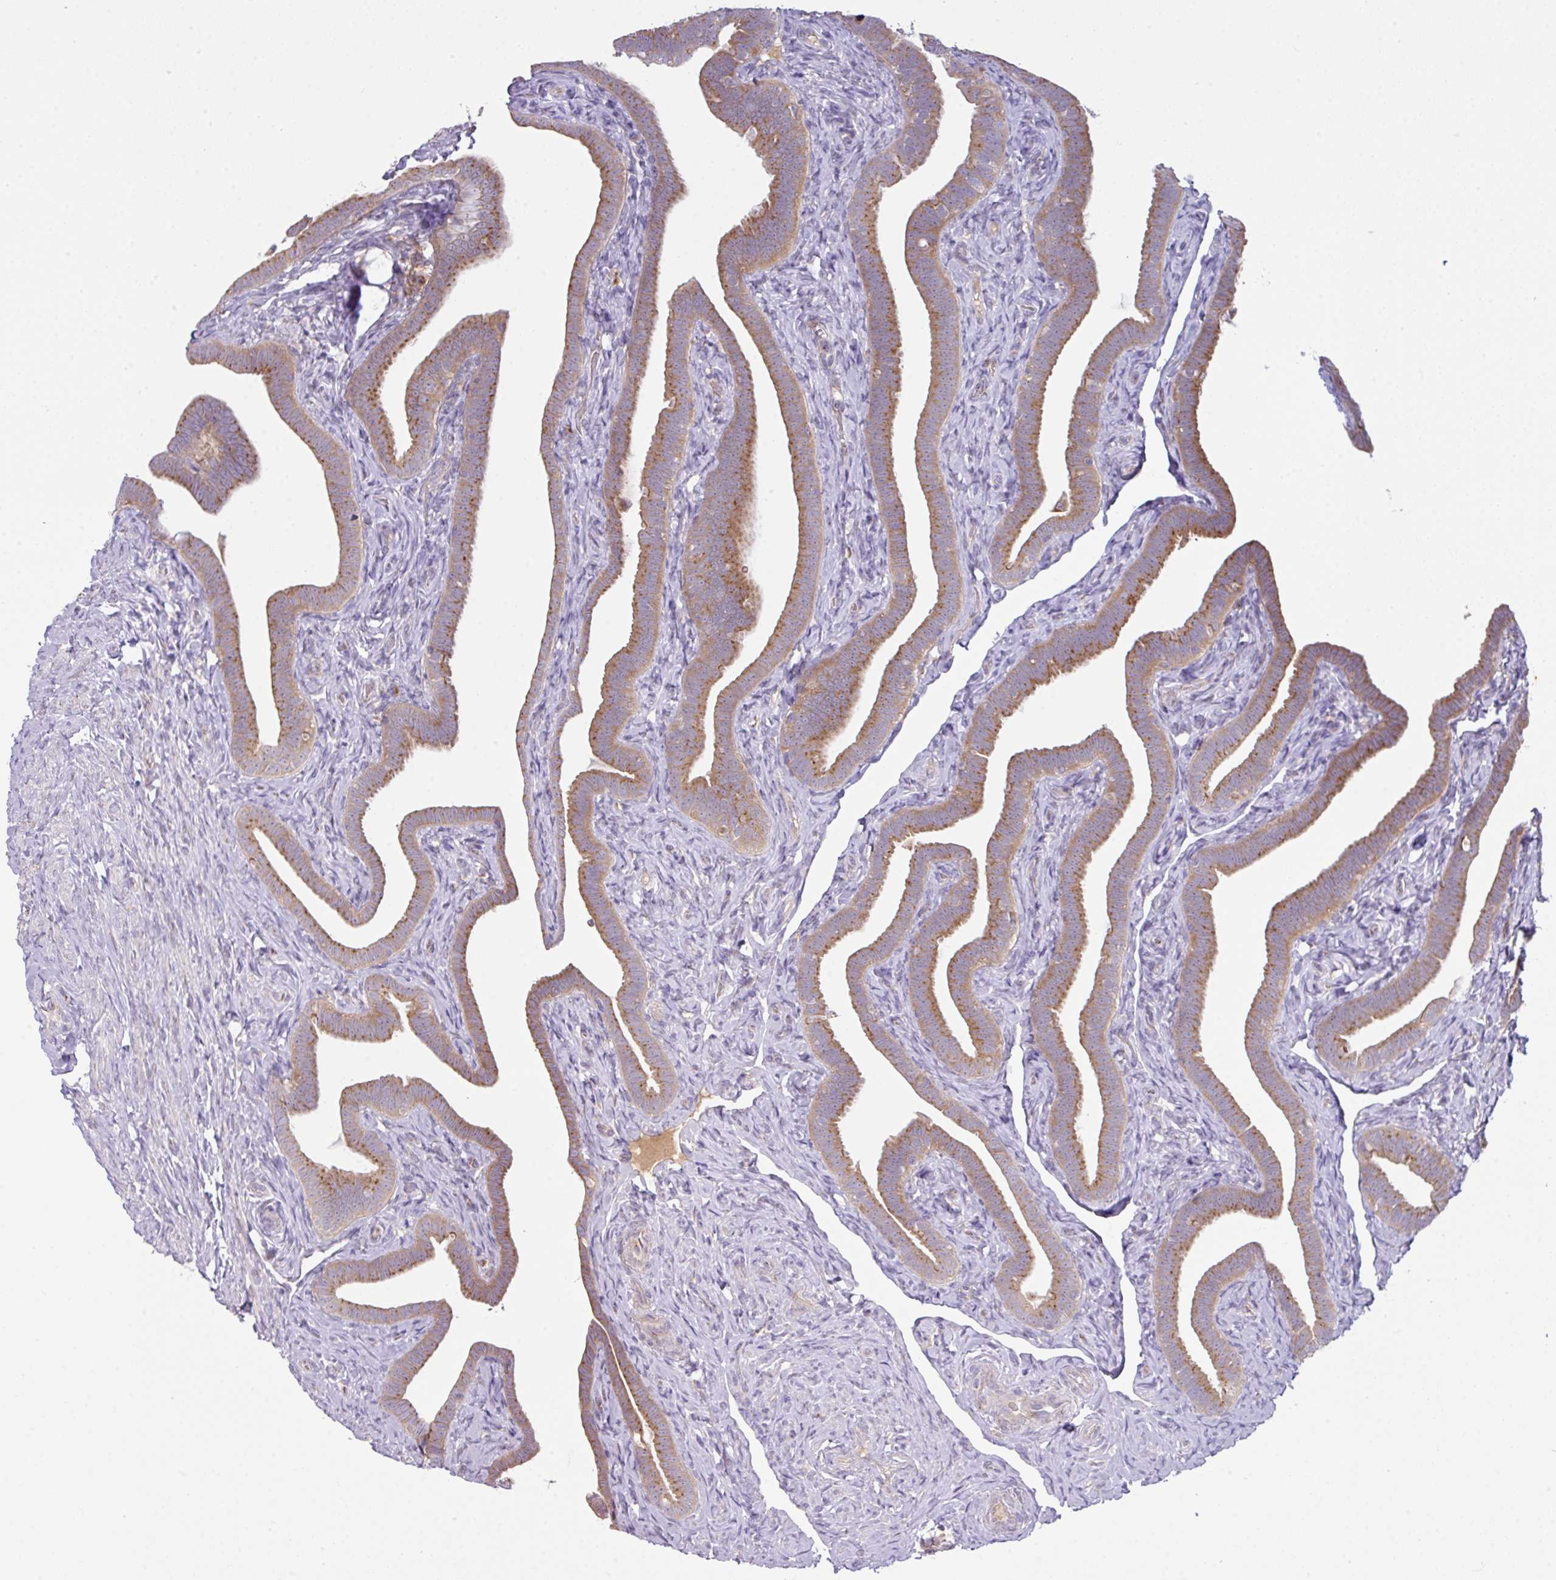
{"staining": {"intensity": "moderate", "quantity": ">75%", "location": "cytoplasmic/membranous"}, "tissue": "fallopian tube", "cell_type": "Glandular cells", "image_type": "normal", "snomed": [{"axis": "morphology", "description": "Normal tissue, NOS"}, {"axis": "topography", "description": "Fallopian tube"}], "caption": "Glandular cells display medium levels of moderate cytoplasmic/membranous positivity in approximately >75% of cells in normal fallopian tube. Immunohistochemistry stains the protein in brown and the nuclei are stained blue.", "gene": "VTI1A", "patient": {"sex": "female", "age": 69}}